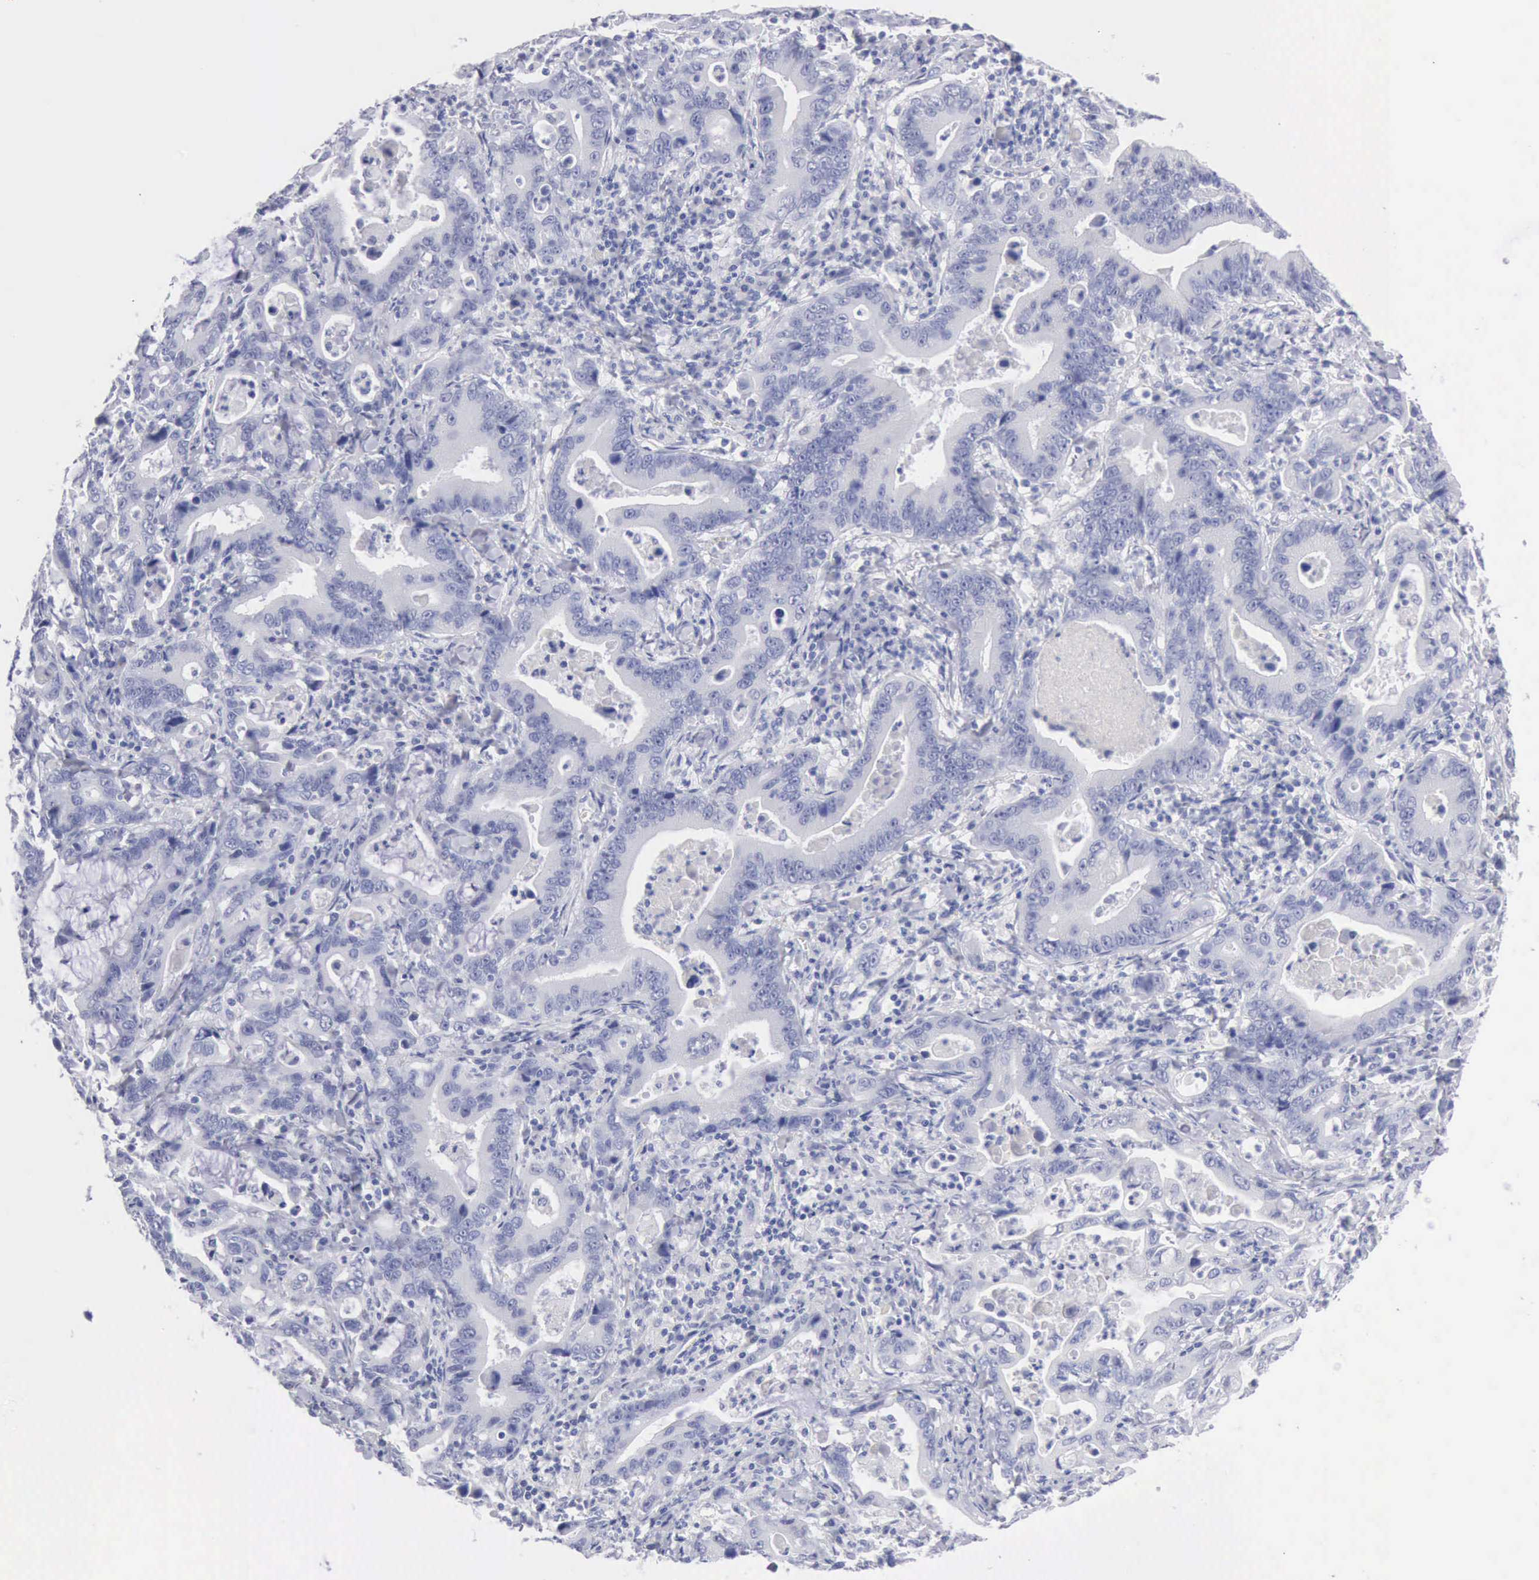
{"staining": {"intensity": "negative", "quantity": "none", "location": "none"}, "tissue": "stomach cancer", "cell_type": "Tumor cells", "image_type": "cancer", "snomed": [{"axis": "morphology", "description": "Adenocarcinoma, NOS"}, {"axis": "topography", "description": "Stomach, upper"}], "caption": "Protein analysis of stomach cancer (adenocarcinoma) shows no significant expression in tumor cells.", "gene": "ANGEL1", "patient": {"sex": "male", "age": 63}}